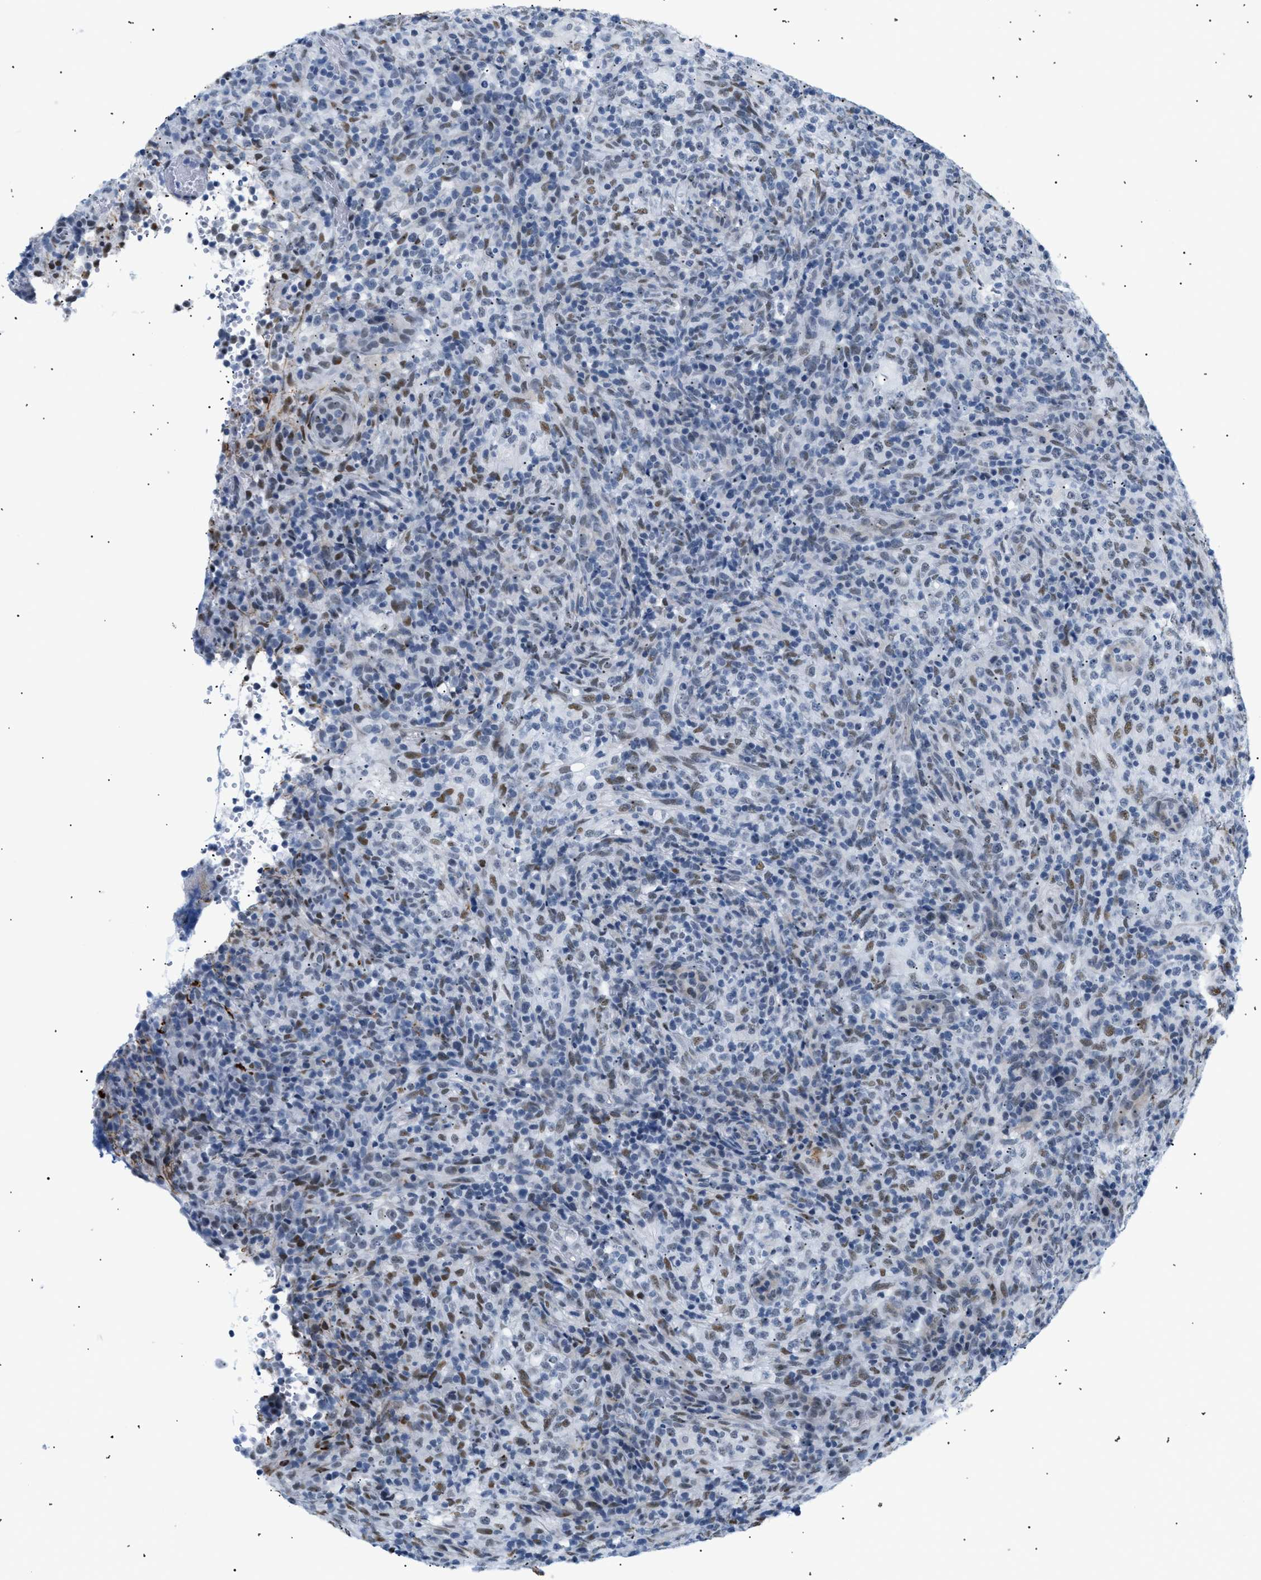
{"staining": {"intensity": "weak", "quantity": "25%-75%", "location": "nuclear"}, "tissue": "lymphoma", "cell_type": "Tumor cells", "image_type": "cancer", "snomed": [{"axis": "morphology", "description": "Malignant lymphoma, non-Hodgkin's type, High grade"}, {"axis": "topography", "description": "Lymph node"}], "caption": "This image reveals lymphoma stained with IHC to label a protein in brown. The nuclear of tumor cells show weak positivity for the protein. Nuclei are counter-stained blue.", "gene": "ELN", "patient": {"sex": "female", "age": 76}}